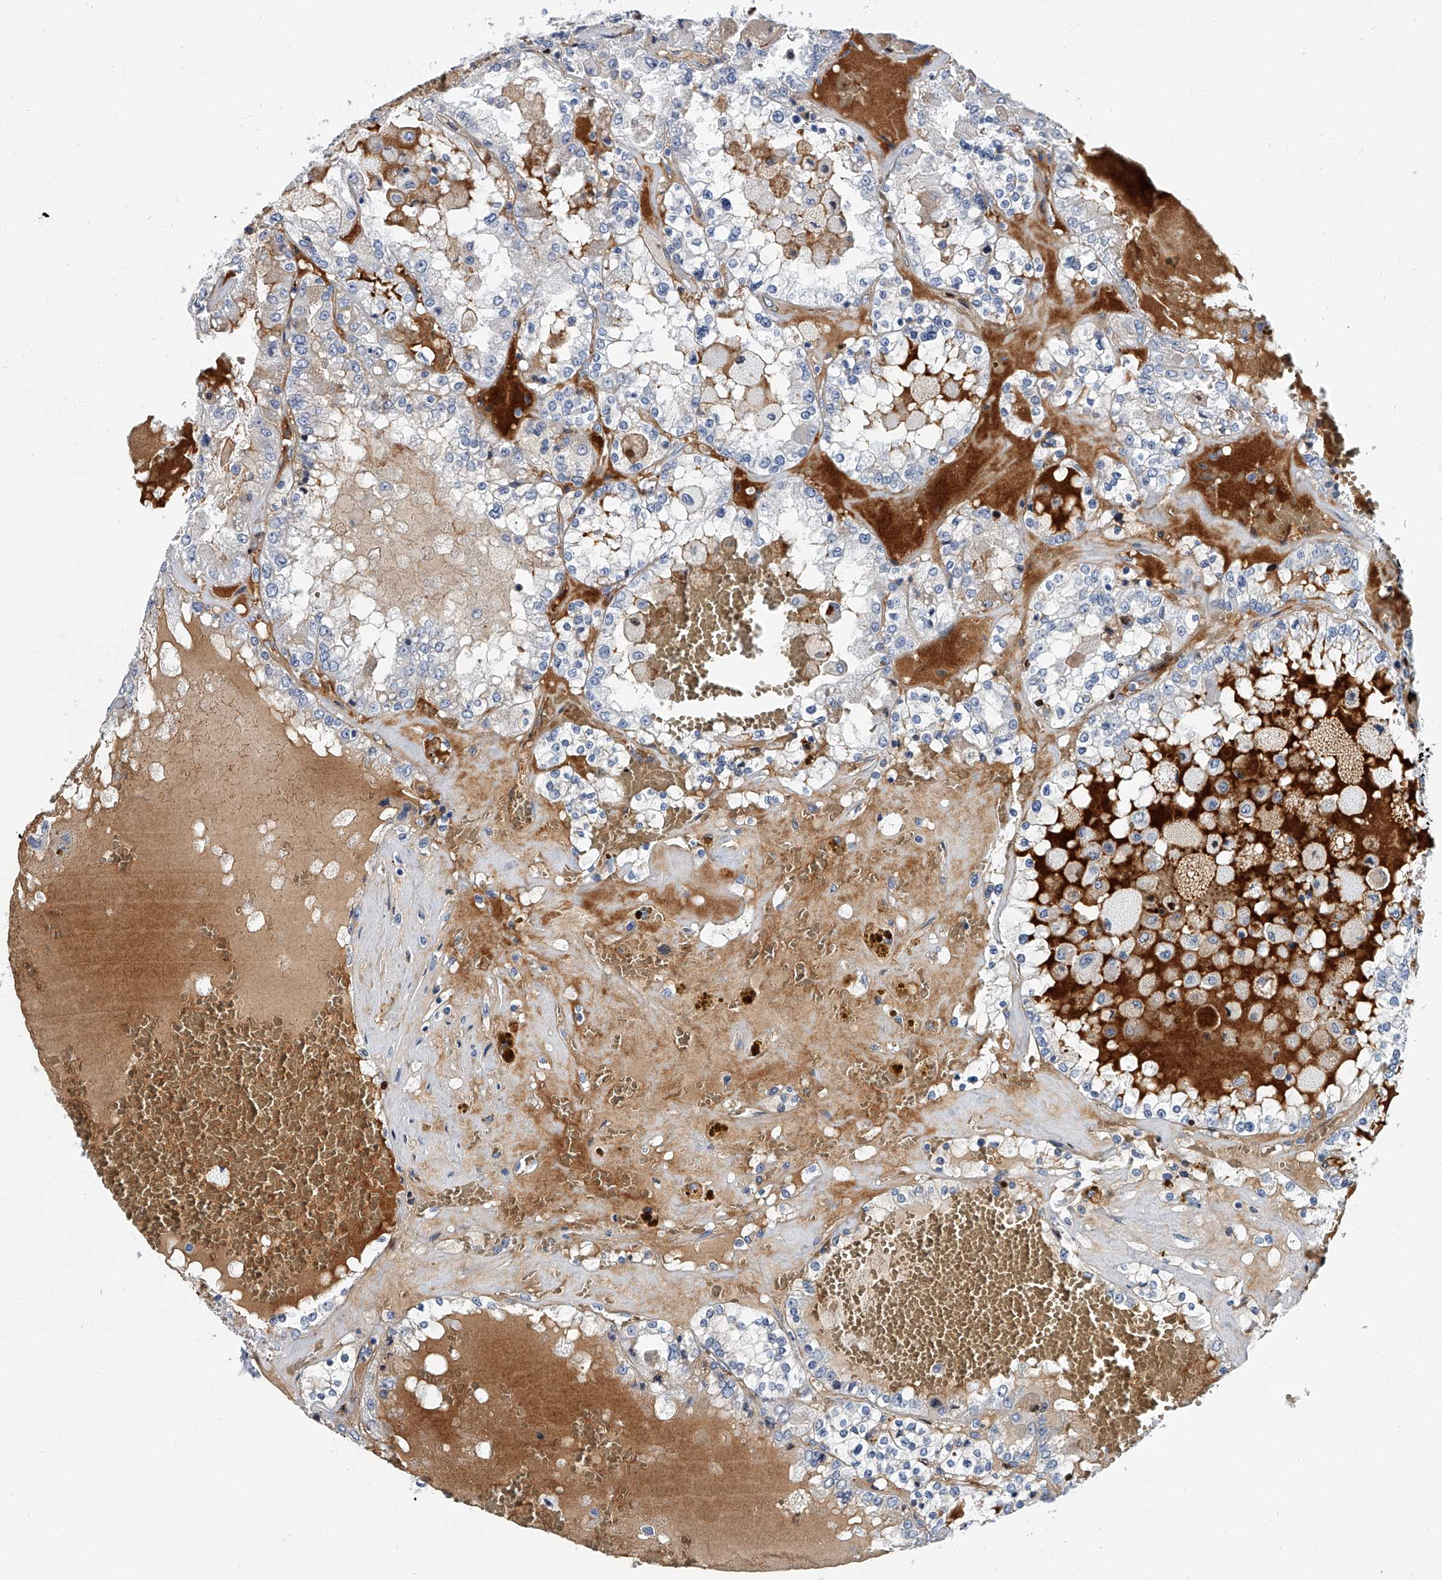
{"staining": {"intensity": "negative", "quantity": "none", "location": "none"}, "tissue": "renal cancer", "cell_type": "Tumor cells", "image_type": "cancer", "snomed": [{"axis": "morphology", "description": "Adenocarcinoma, NOS"}, {"axis": "topography", "description": "Kidney"}], "caption": "The photomicrograph demonstrates no significant positivity in tumor cells of renal cancer (adenocarcinoma). (DAB immunohistochemistry (IHC) visualized using brightfield microscopy, high magnification).", "gene": "KIRREL1", "patient": {"sex": "female", "age": 56}}